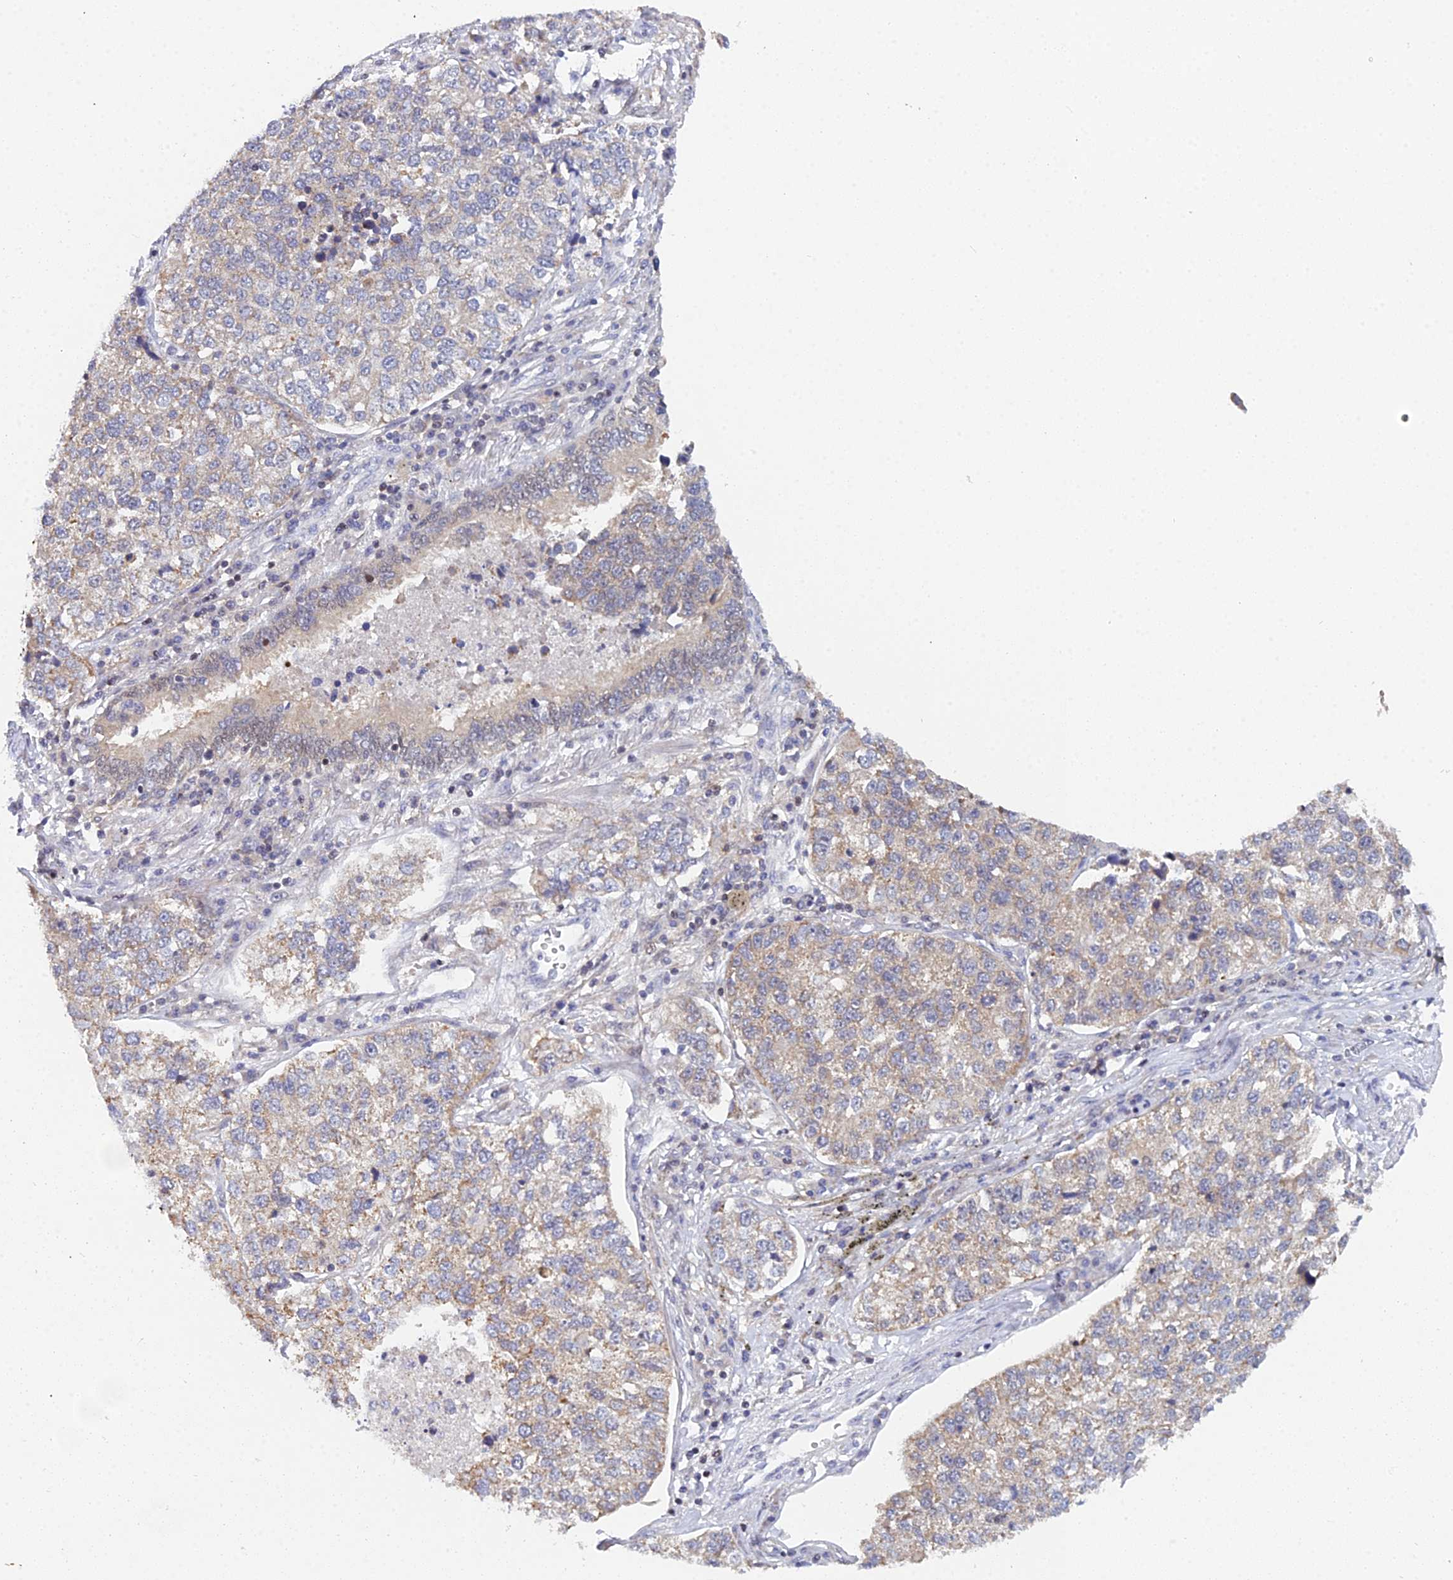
{"staining": {"intensity": "weak", "quantity": "25%-75%", "location": "cytoplasmic/membranous"}, "tissue": "lung cancer", "cell_type": "Tumor cells", "image_type": "cancer", "snomed": [{"axis": "morphology", "description": "Adenocarcinoma, NOS"}, {"axis": "topography", "description": "Lung"}], "caption": "Brown immunohistochemical staining in adenocarcinoma (lung) reveals weak cytoplasmic/membranous staining in about 25%-75% of tumor cells.", "gene": "ELOA2", "patient": {"sex": "male", "age": 49}}